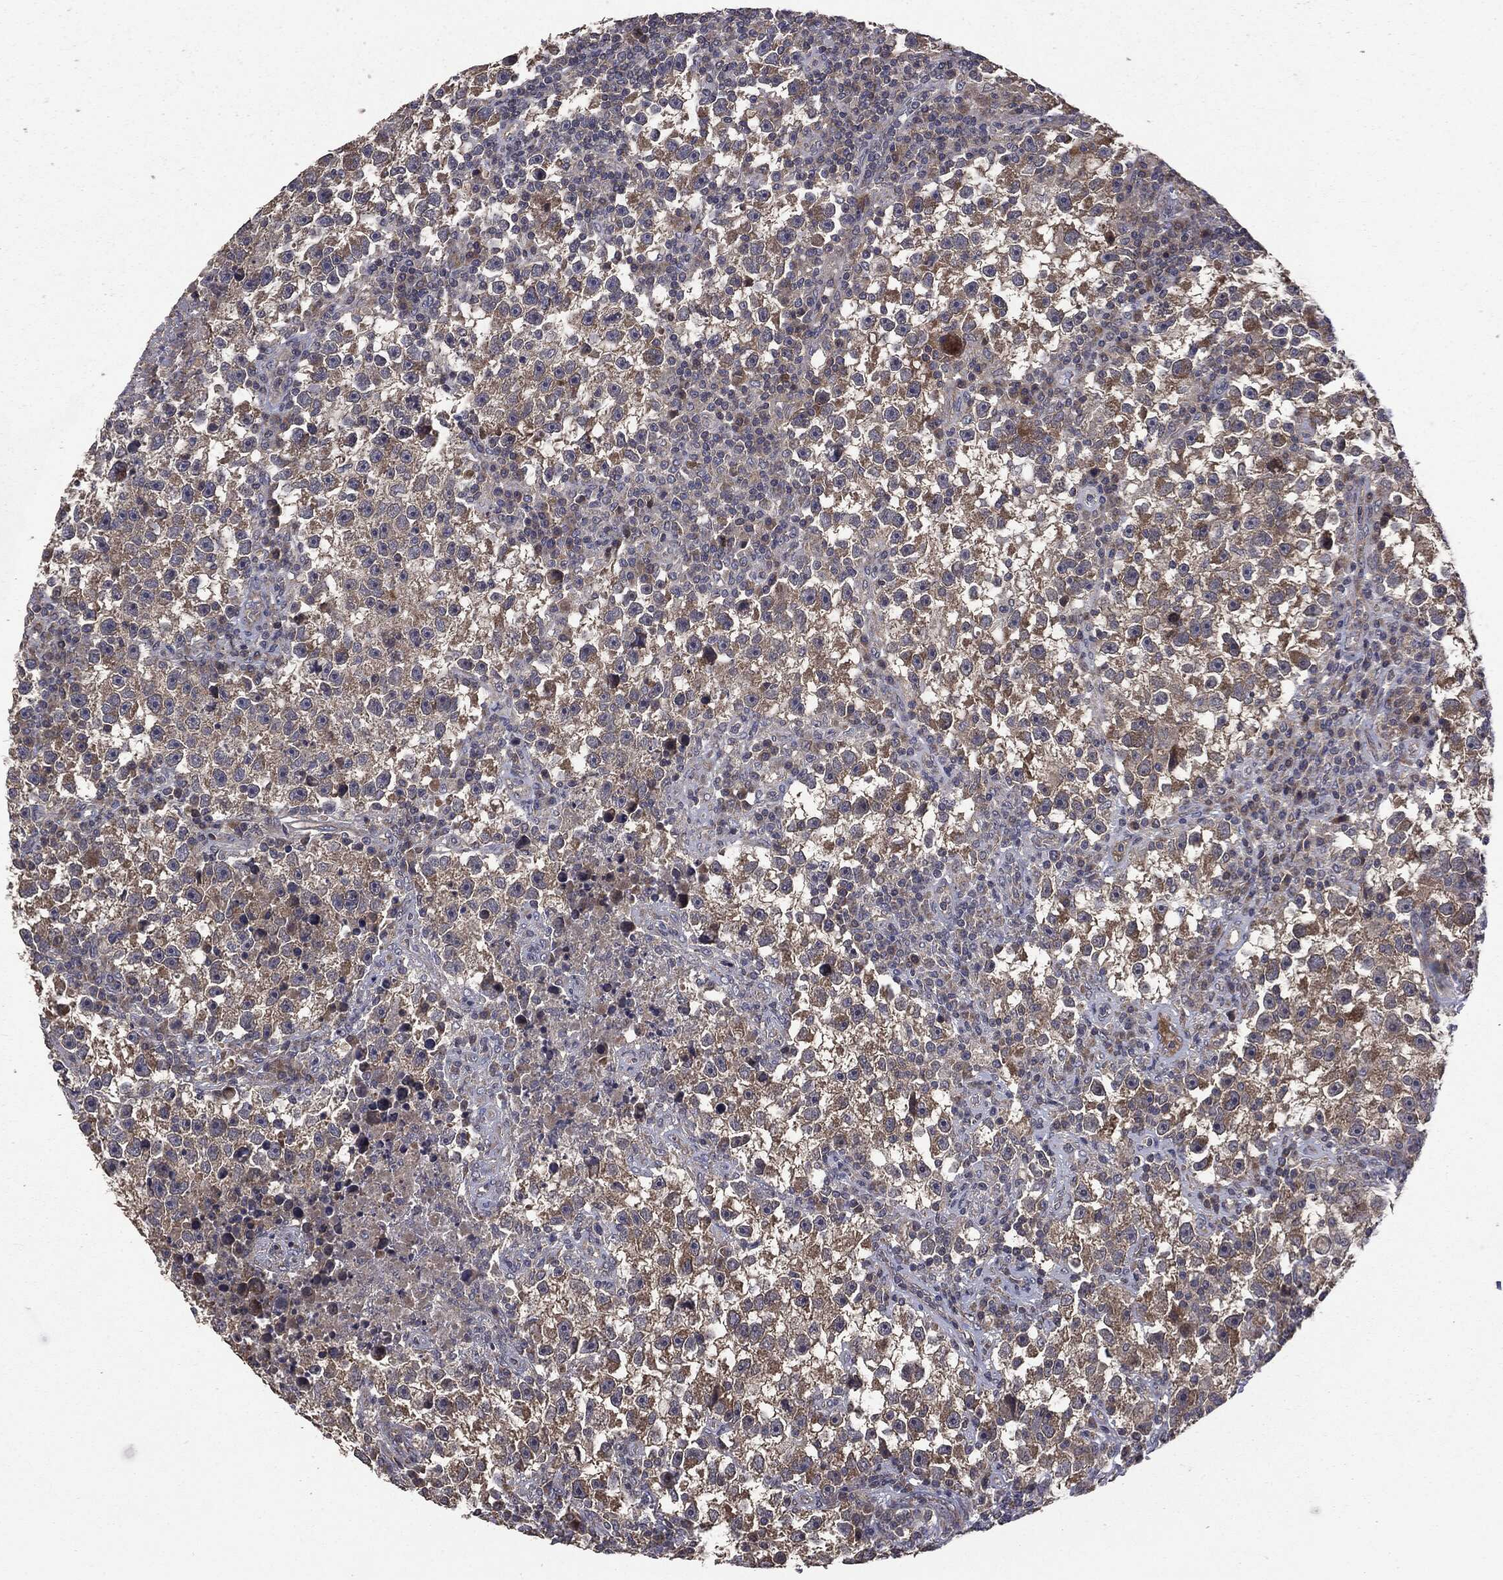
{"staining": {"intensity": "weak", "quantity": "<25%", "location": "cytoplasmic/membranous"}, "tissue": "testis cancer", "cell_type": "Tumor cells", "image_type": "cancer", "snomed": [{"axis": "morphology", "description": "Seminoma, NOS"}, {"axis": "topography", "description": "Testis"}], "caption": "Testis cancer (seminoma) stained for a protein using IHC demonstrates no positivity tumor cells.", "gene": "MTOR", "patient": {"sex": "male", "age": 47}}